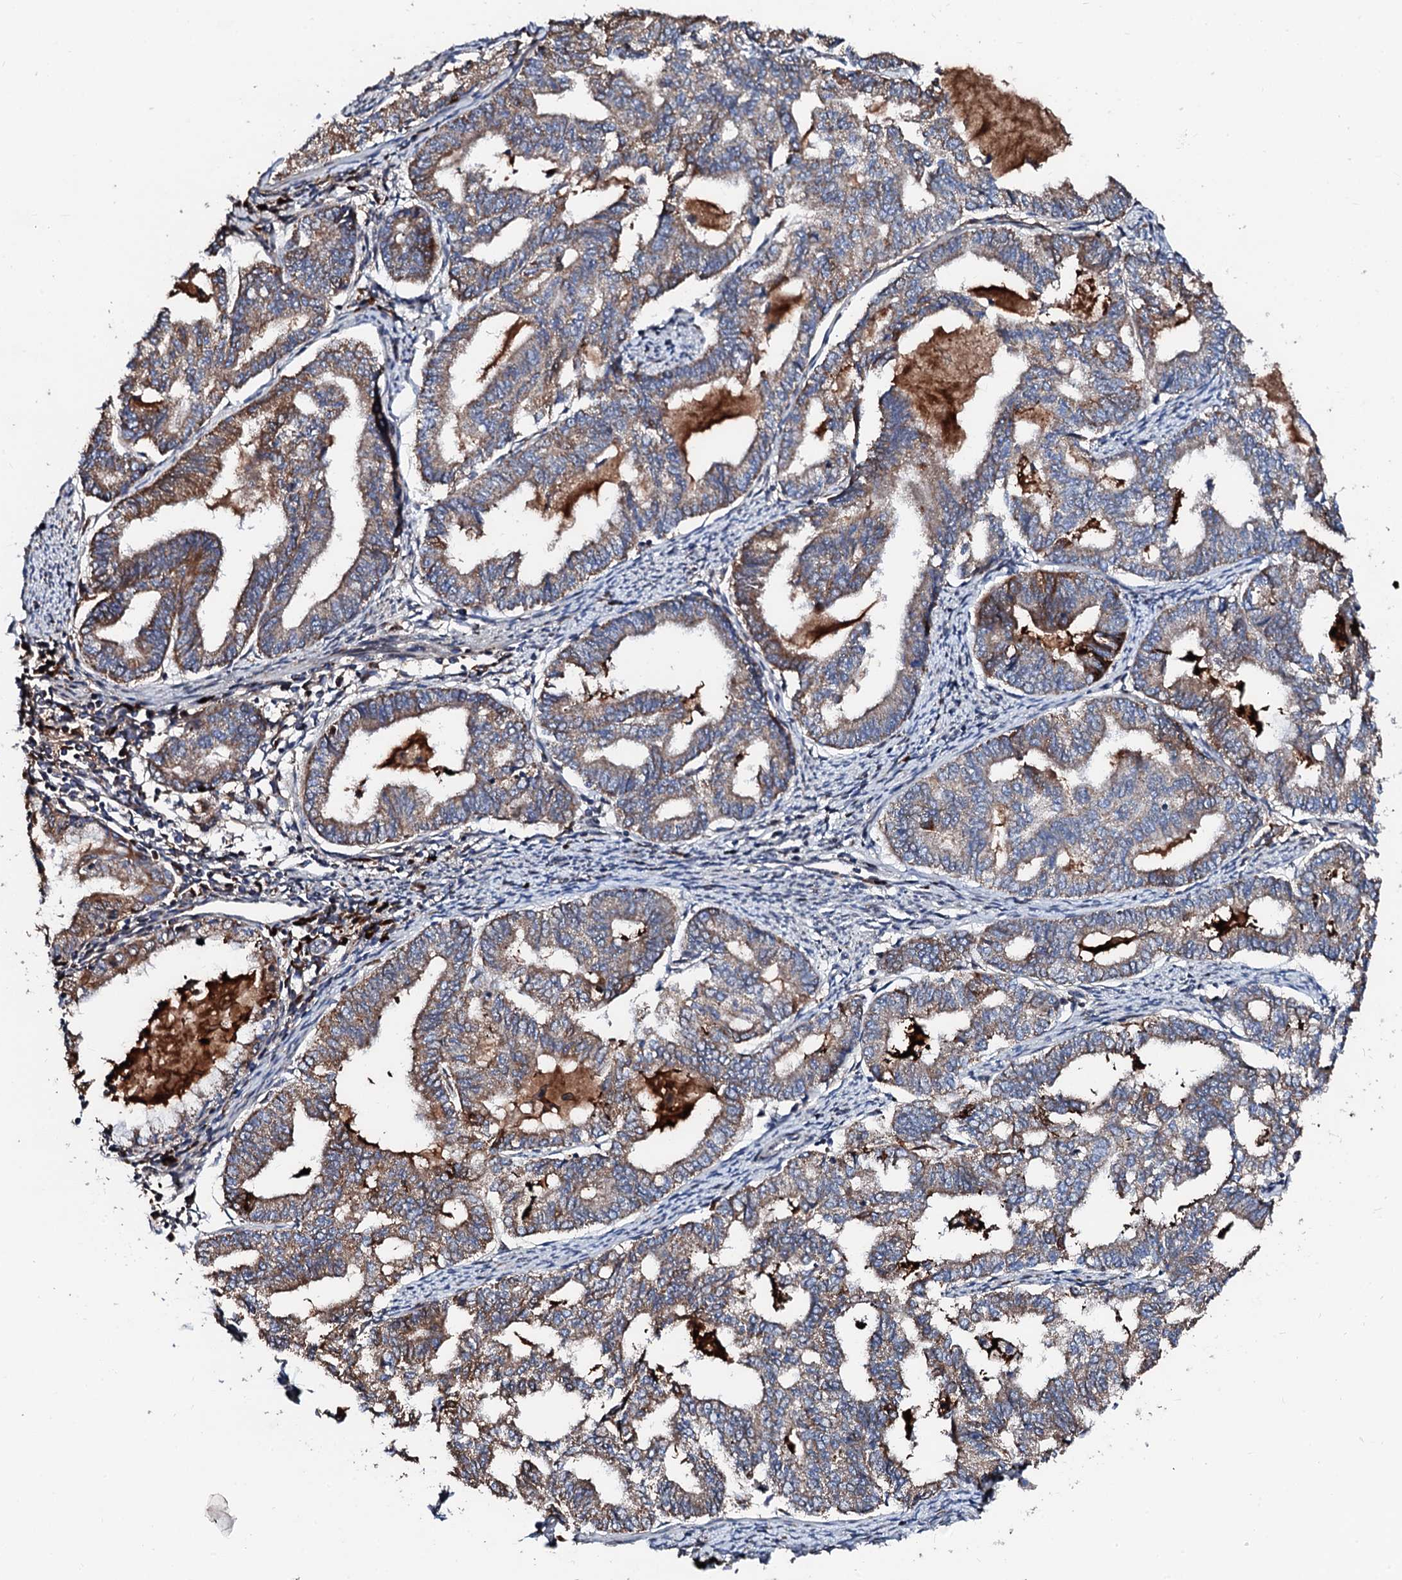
{"staining": {"intensity": "moderate", "quantity": "25%-75%", "location": "nuclear"}, "tissue": "endometrial cancer", "cell_type": "Tumor cells", "image_type": "cancer", "snomed": [{"axis": "morphology", "description": "Adenocarcinoma, NOS"}, {"axis": "topography", "description": "Endometrium"}], "caption": "This image shows IHC staining of human endometrial cancer (adenocarcinoma), with medium moderate nuclear positivity in approximately 25%-75% of tumor cells.", "gene": "KIF18A", "patient": {"sex": "female", "age": 79}}